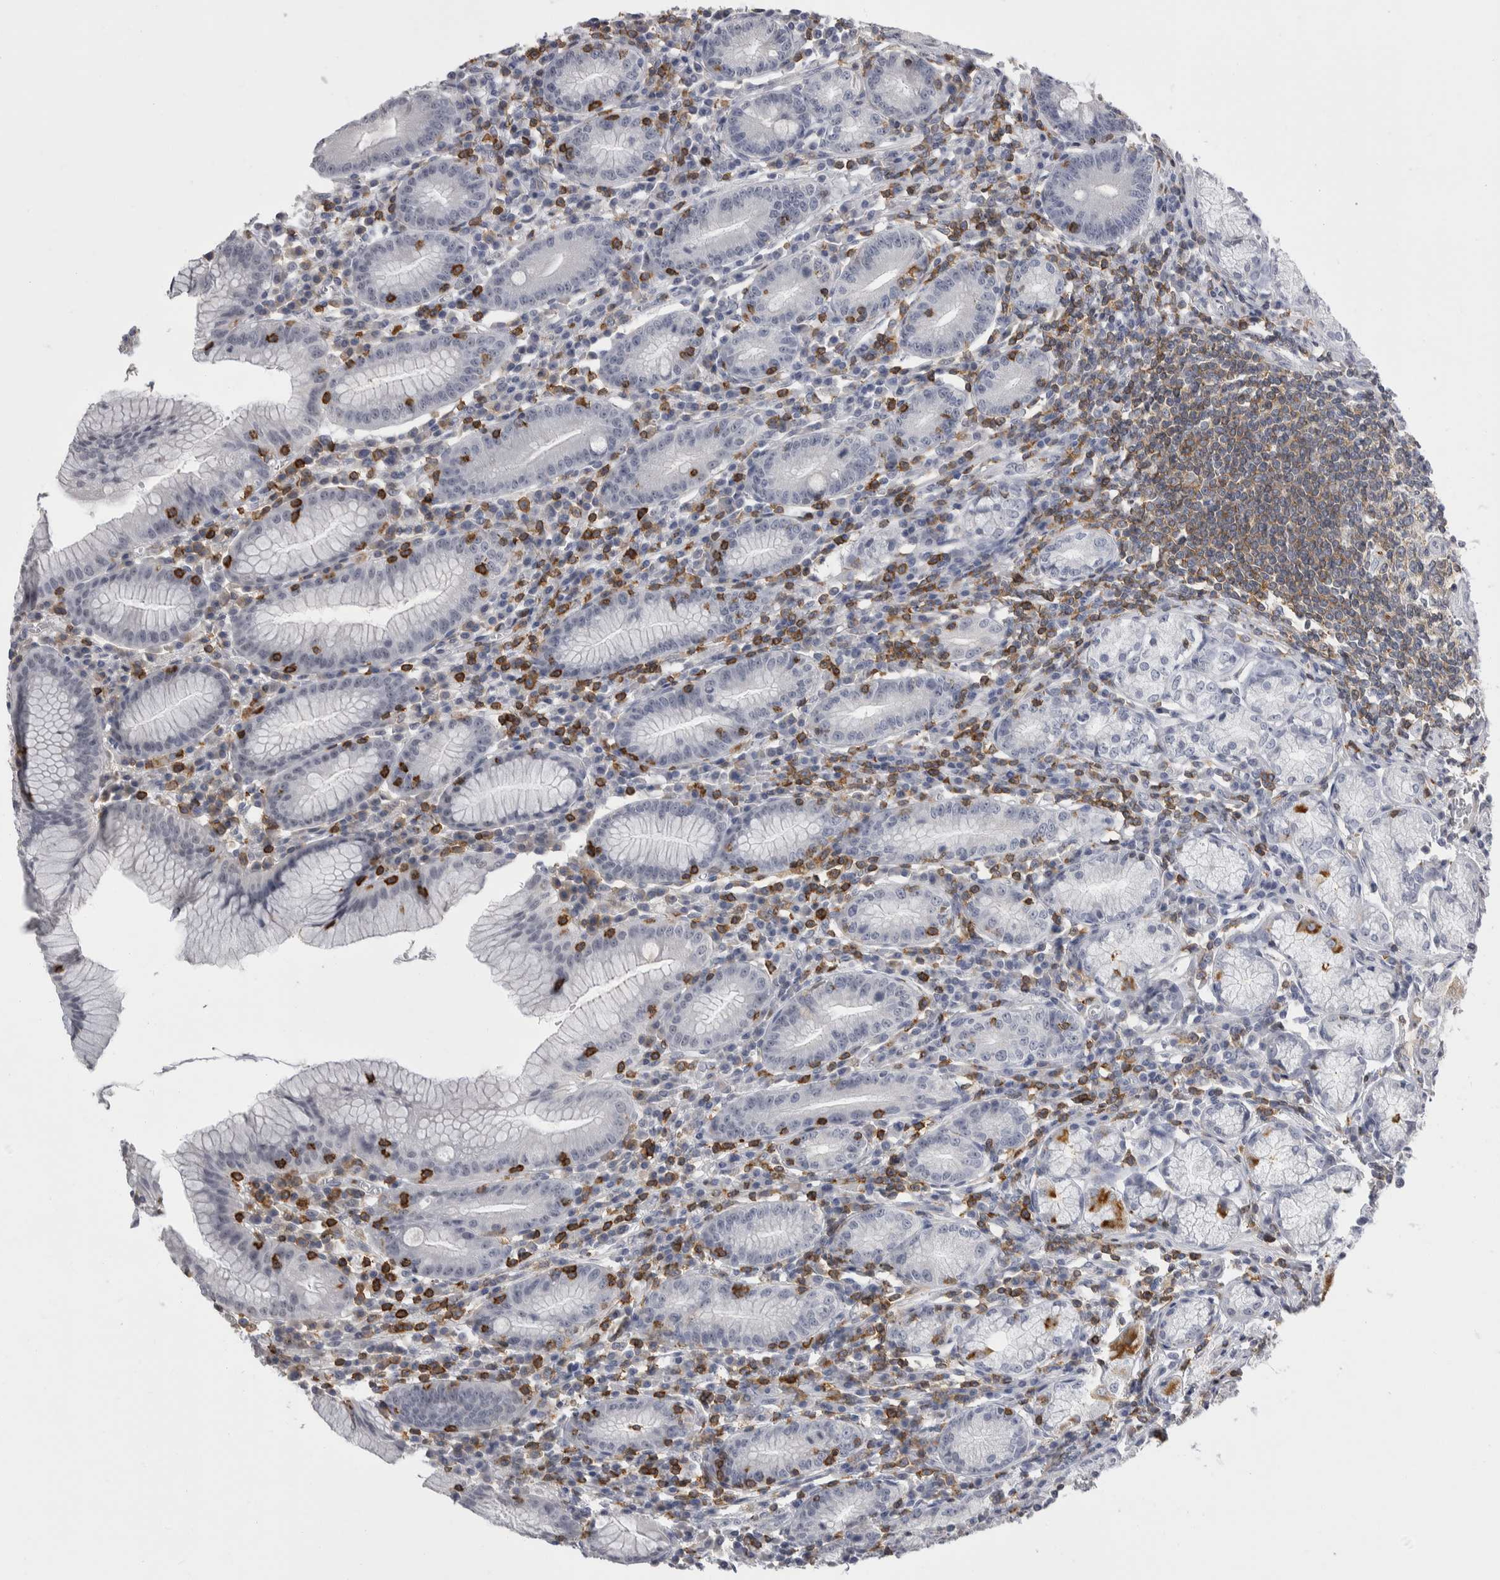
{"staining": {"intensity": "moderate", "quantity": "25%-75%", "location": "cytoplasmic/membranous"}, "tissue": "stomach", "cell_type": "Glandular cells", "image_type": "normal", "snomed": [{"axis": "morphology", "description": "Normal tissue, NOS"}, {"axis": "topography", "description": "Stomach"}], "caption": "Glandular cells reveal medium levels of moderate cytoplasmic/membranous positivity in approximately 25%-75% of cells in benign human stomach.", "gene": "CEP295NL", "patient": {"sex": "male", "age": 55}}